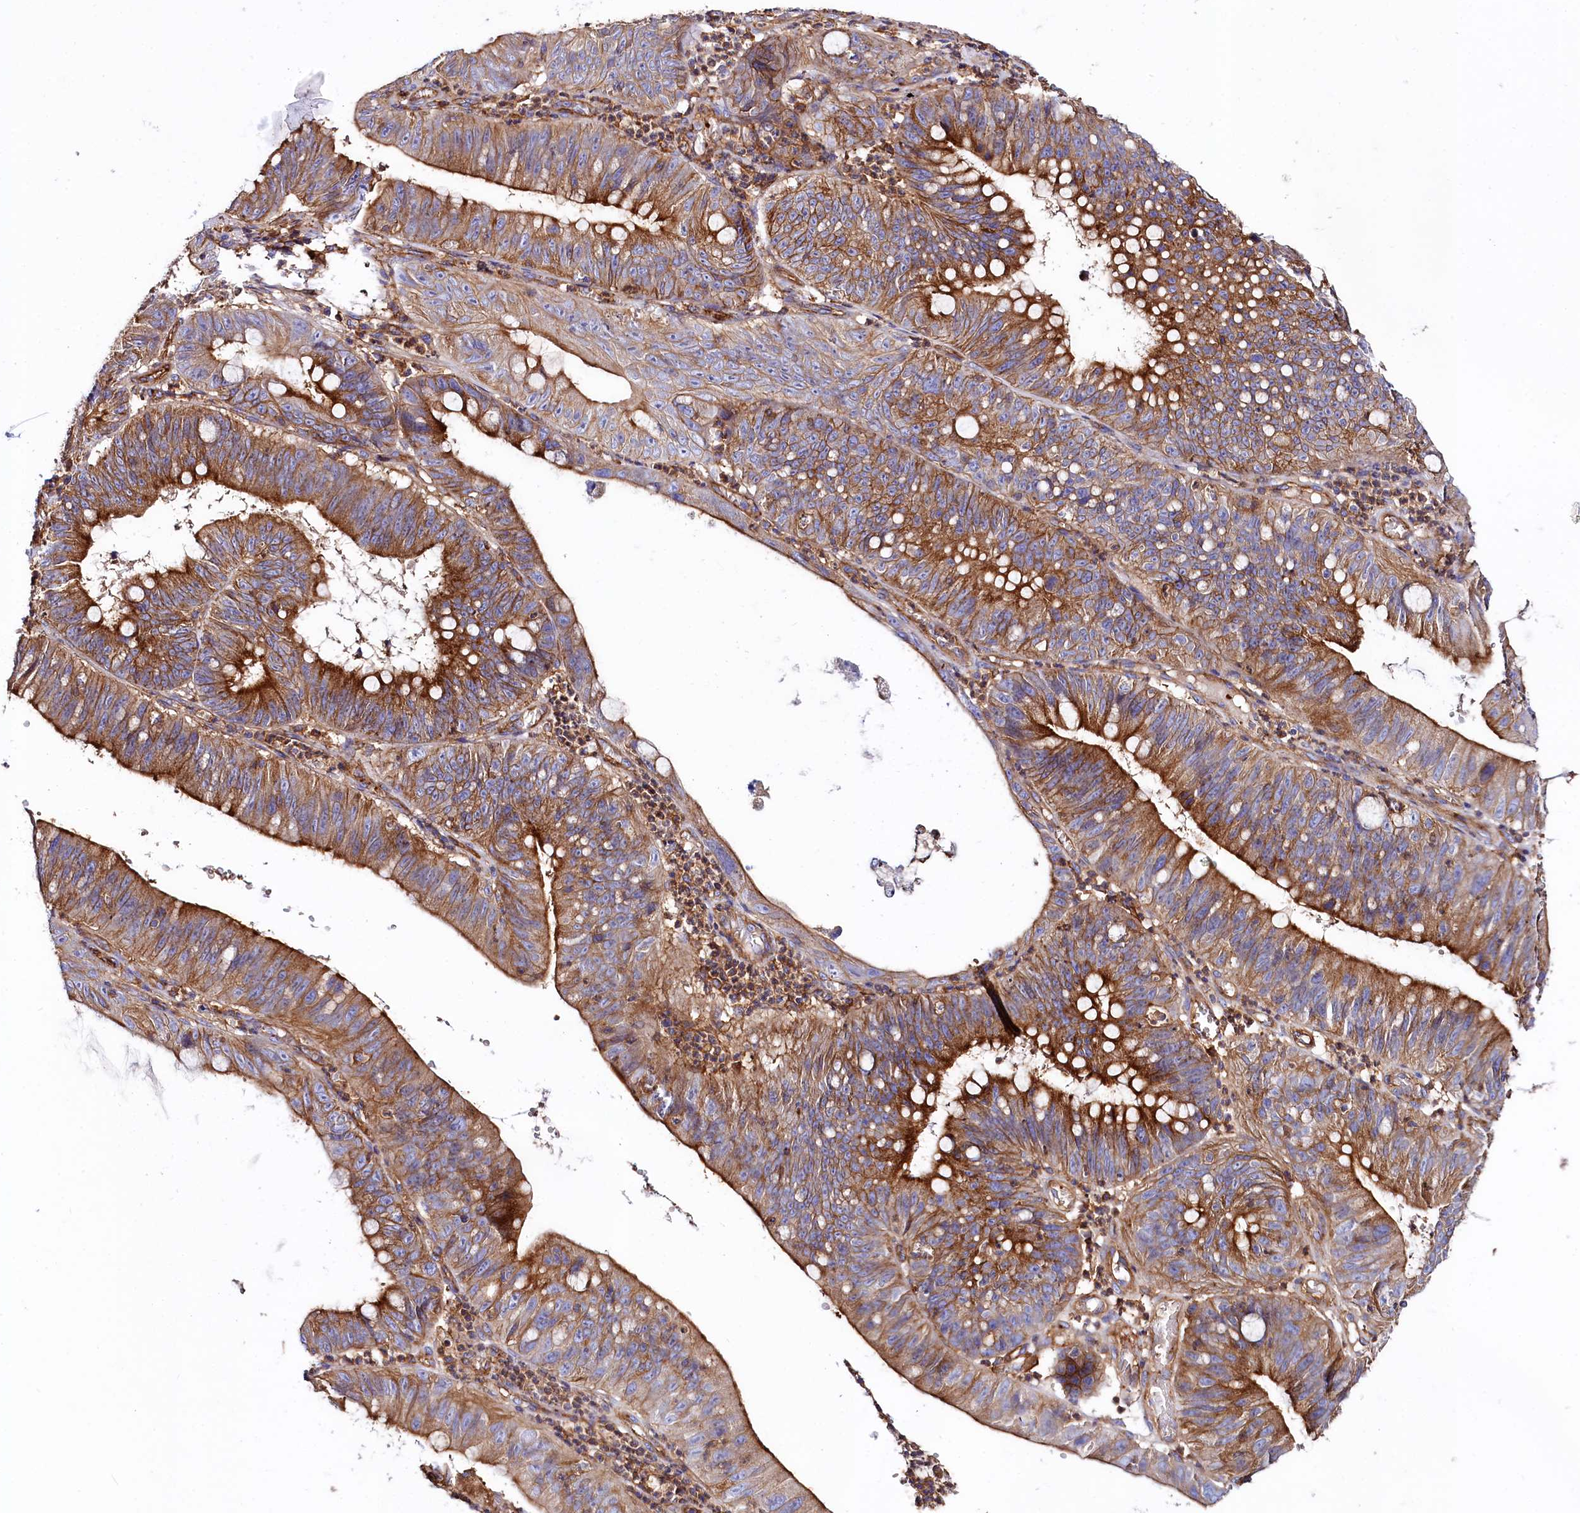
{"staining": {"intensity": "strong", "quantity": ">75%", "location": "cytoplasmic/membranous"}, "tissue": "stomach cancer", "cell_type": "Tumor cells", "image_type": "cancer", "snomed": [{"axis": "morphology", "description": "Adenocarcinoma, NOS"}, {"axis": "topography", "description": "Stomach"}], "caption": "Adenocarcinoma (stomach) tissue reveals strong cytoplasmic/membranous positivity in approximately >75% of tumor cells", "gene": "ANO6", "patient": {"sex": "male", "age": 59}}